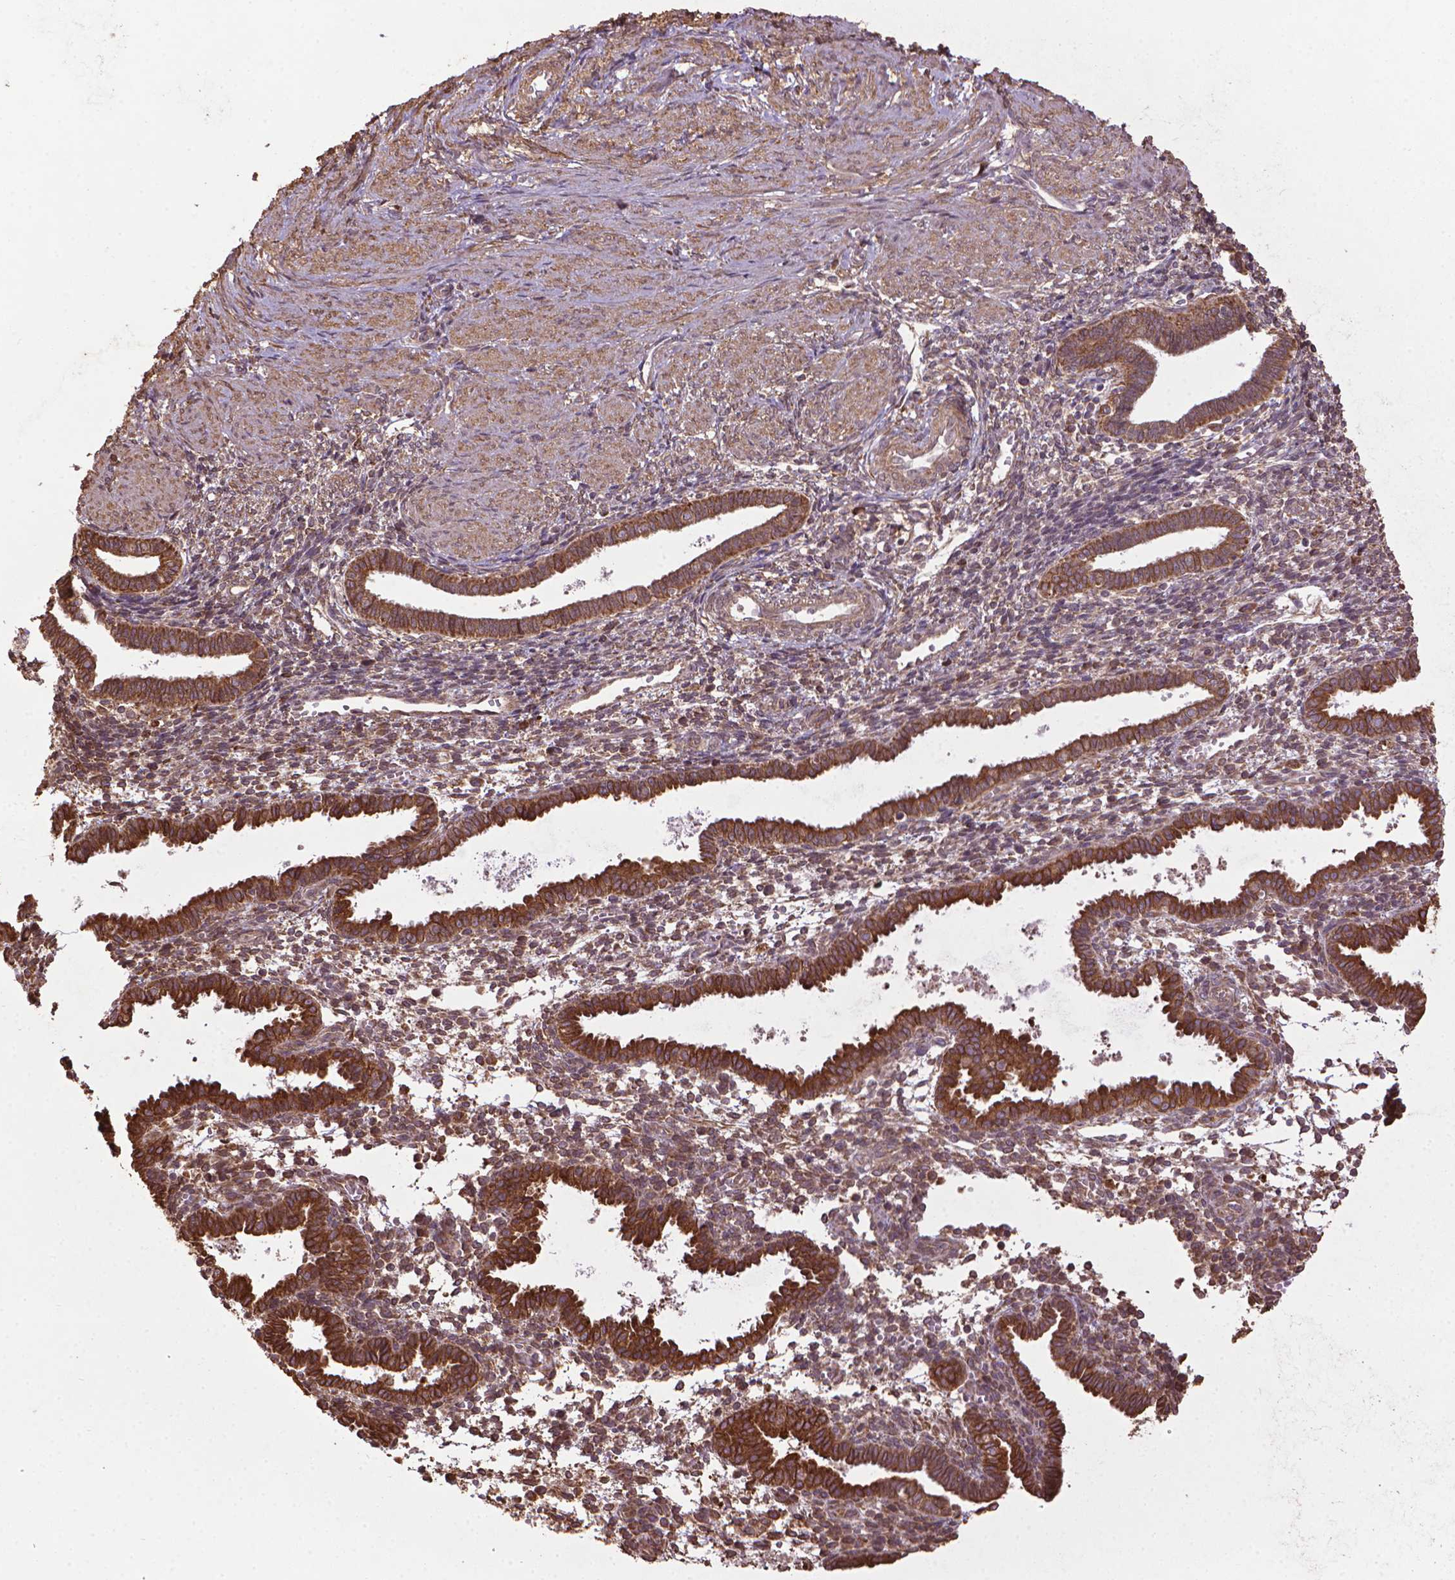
{"staining": {"intensity": "moderate", "quantity": ">75%", "location": "cytoplasmic/membranous"}, "tissue": "endometrium", "cell_type": "Cells in endometrial stroma", "image_type": "normal", "snomed": [{"axis": "morphology", "description": "Normal tissue, NOS"}, {"axis": "topography", "description": "Endometrium"}], "caption": "Immunohistochemical staining of normal endometrium shows medium levels of moderate cytoplasmic/membranous staining in approximately >75% of cells in endometrial stroma. (Brightfield microscopy of DAB IHC at high magnification).", "gene": "GAS1", "patient": {"sex": "female", "age": 37}}